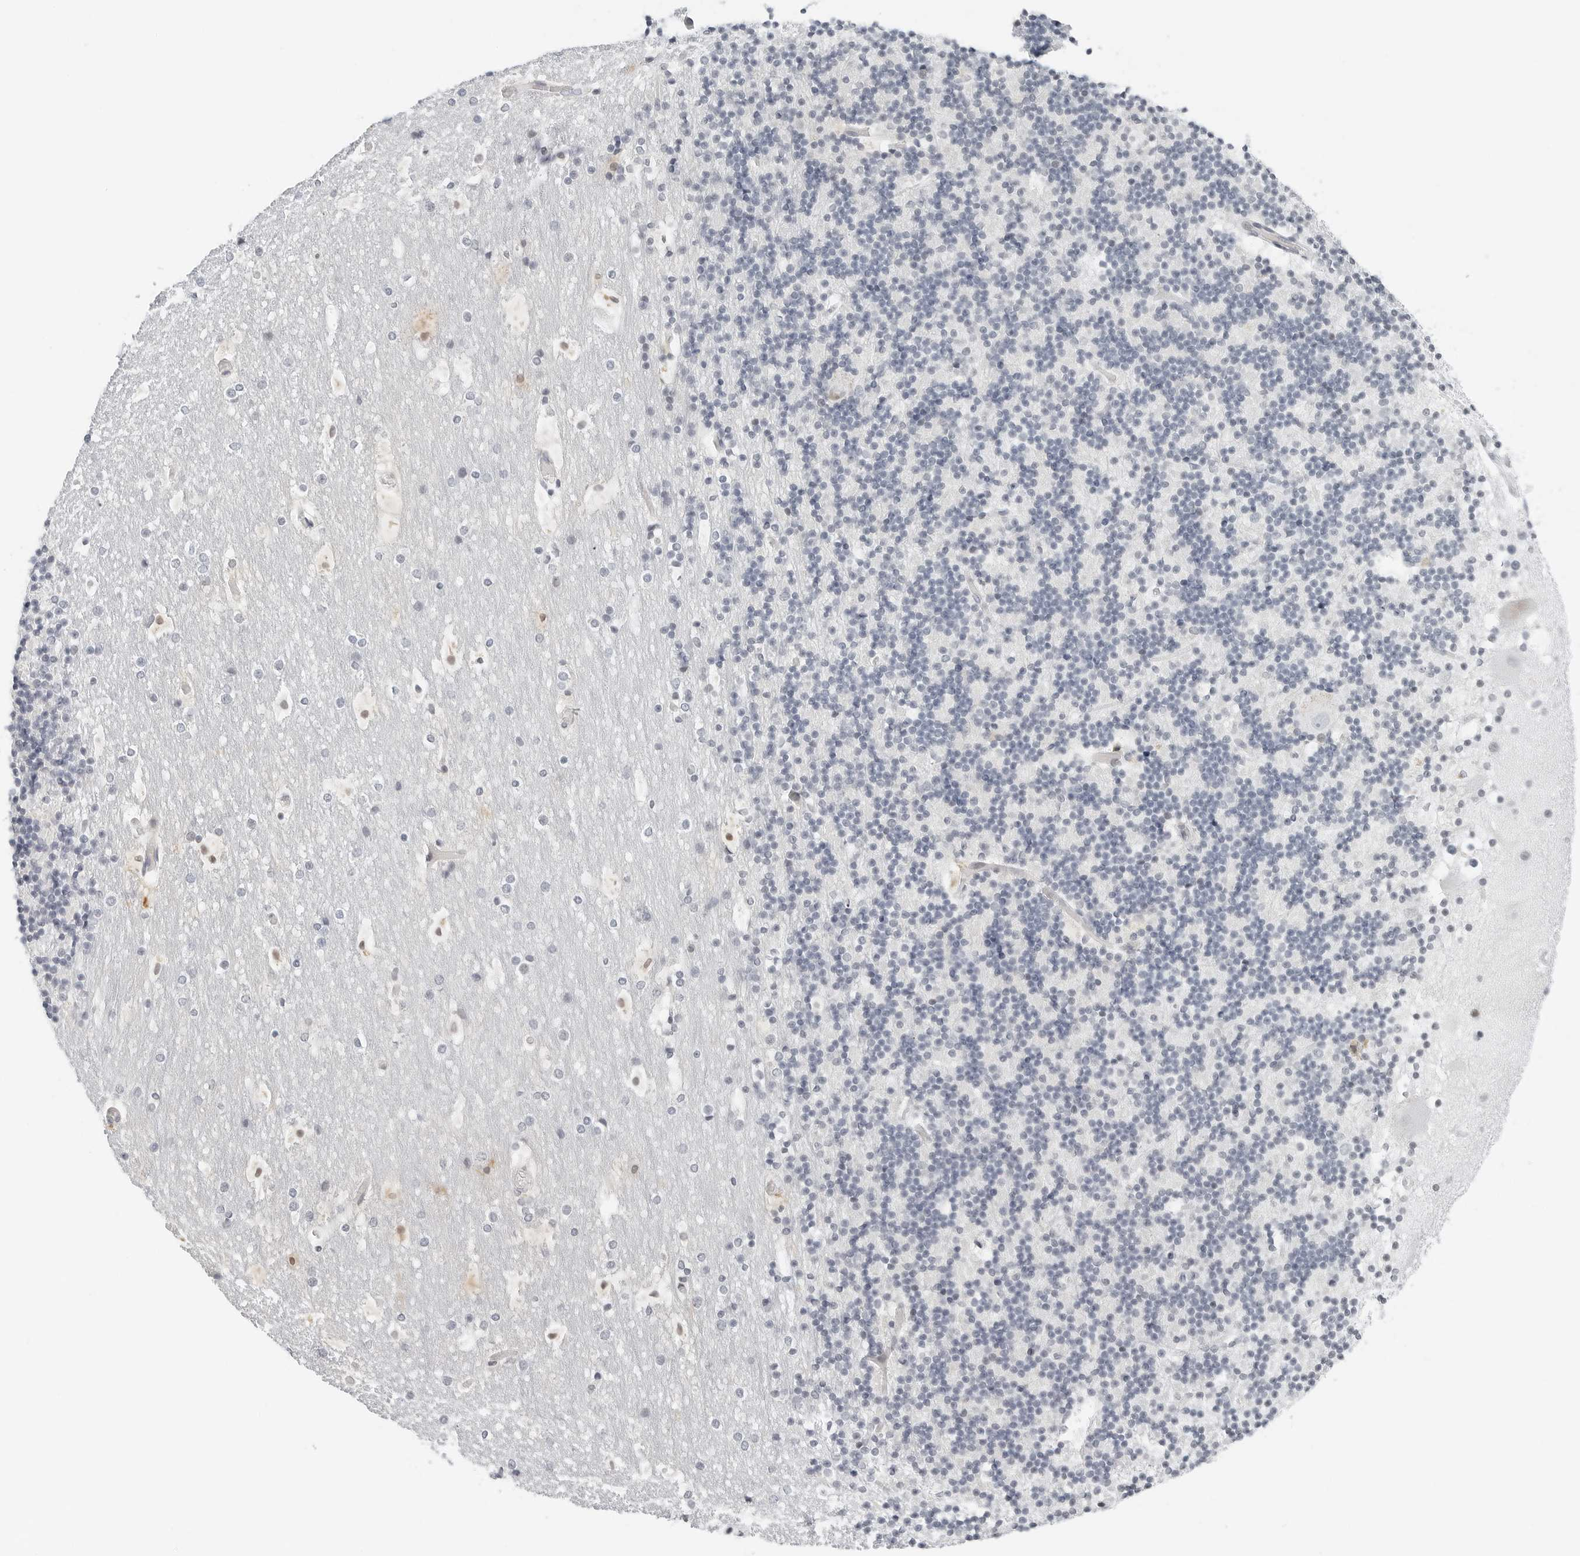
{"staining": {"intensity": "negative", "quantity": "none", "location": "none"}, "tissue": "cerebellum", "cell_type": "Cells in granular layer", "image_type": "normal", "snomed": [{"axis": "morphology", "description": "Normal tissue, NOS"}, {"axis": "topography", "description": "Cerebellum"}], "caption": "Immunohistochemistry (IHC) micrograph of benign cerebellum: human cerebellum stained with DAB (3,3'-diaminobenzidine) reveals no significant protein staining in cells in granular layer. (Stains: DAB (3,3'-diaminobenzidine) immunohistochemistry with hematoxylin counter stain, Microscopy: brightfield microscopy at high magnification).", "gene": "NTMT2", "patient": {"sex": "male", "age": 57}}